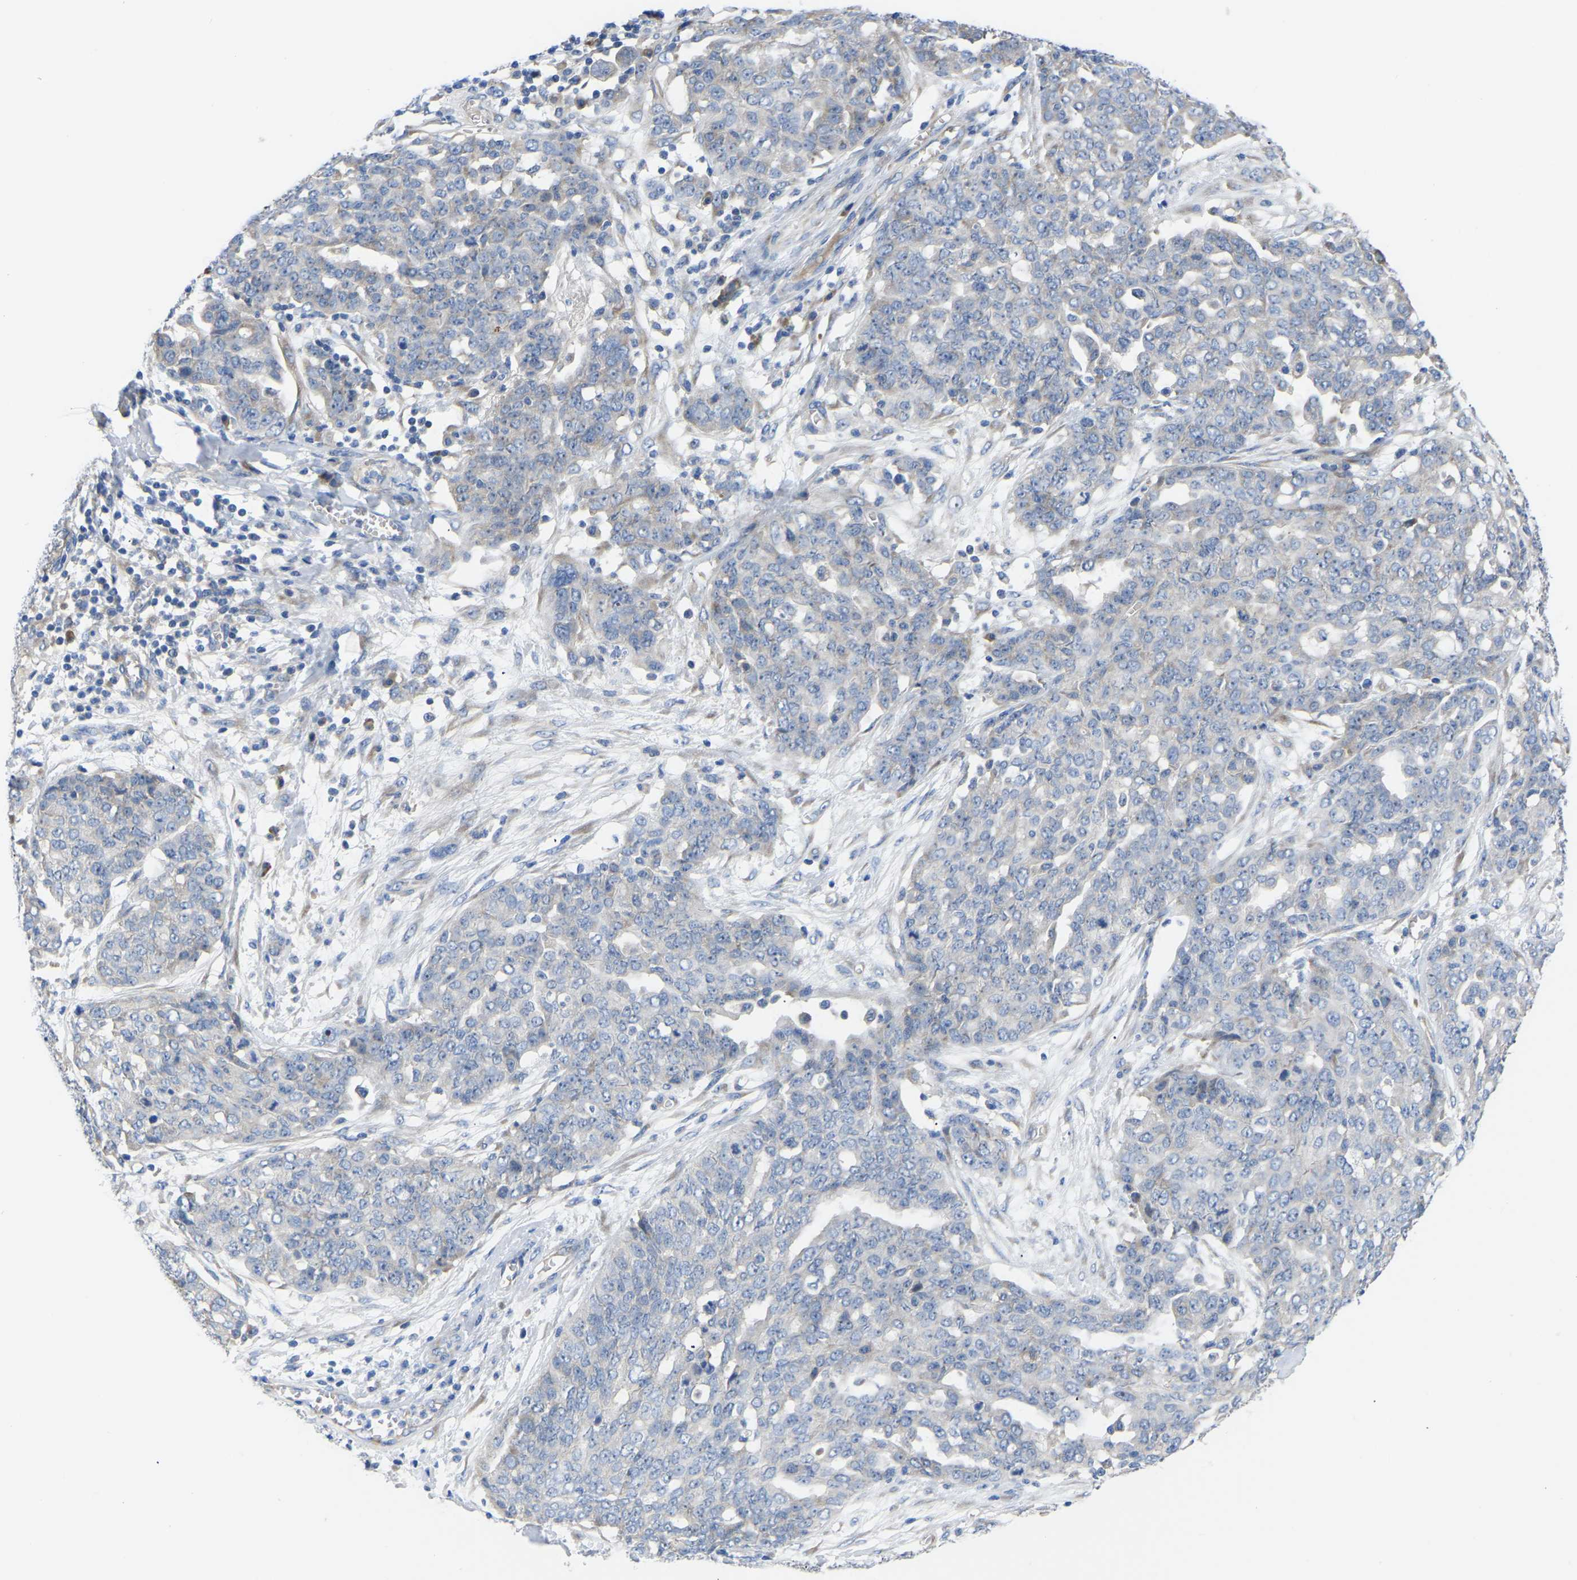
{"staining": {"intensity": "negative", "quantity": "none", "location": "none"}, "tissue": "ovarian cancer", "cell_type": "Tumor cells", "image_type": "cancer", "snomed": [{"axis": "morphology", "description": "Cystadenocarcinoma, serous, NOS"}, {"axis": "topography", "description": "Soft tissue"}, {"axis": "topography", "description": "Ovary"}], "caption": "Immunohistochemistry histopathology image of neoplastic tissue: human serous cystadenocarcinoma (ovarian) stained with DAB (3,3'-diaminobenzidine) shows no significant protein positivity in tumor cells.", "gene": "ABCA10", "patient": {"sex": "female", "age": 57}}